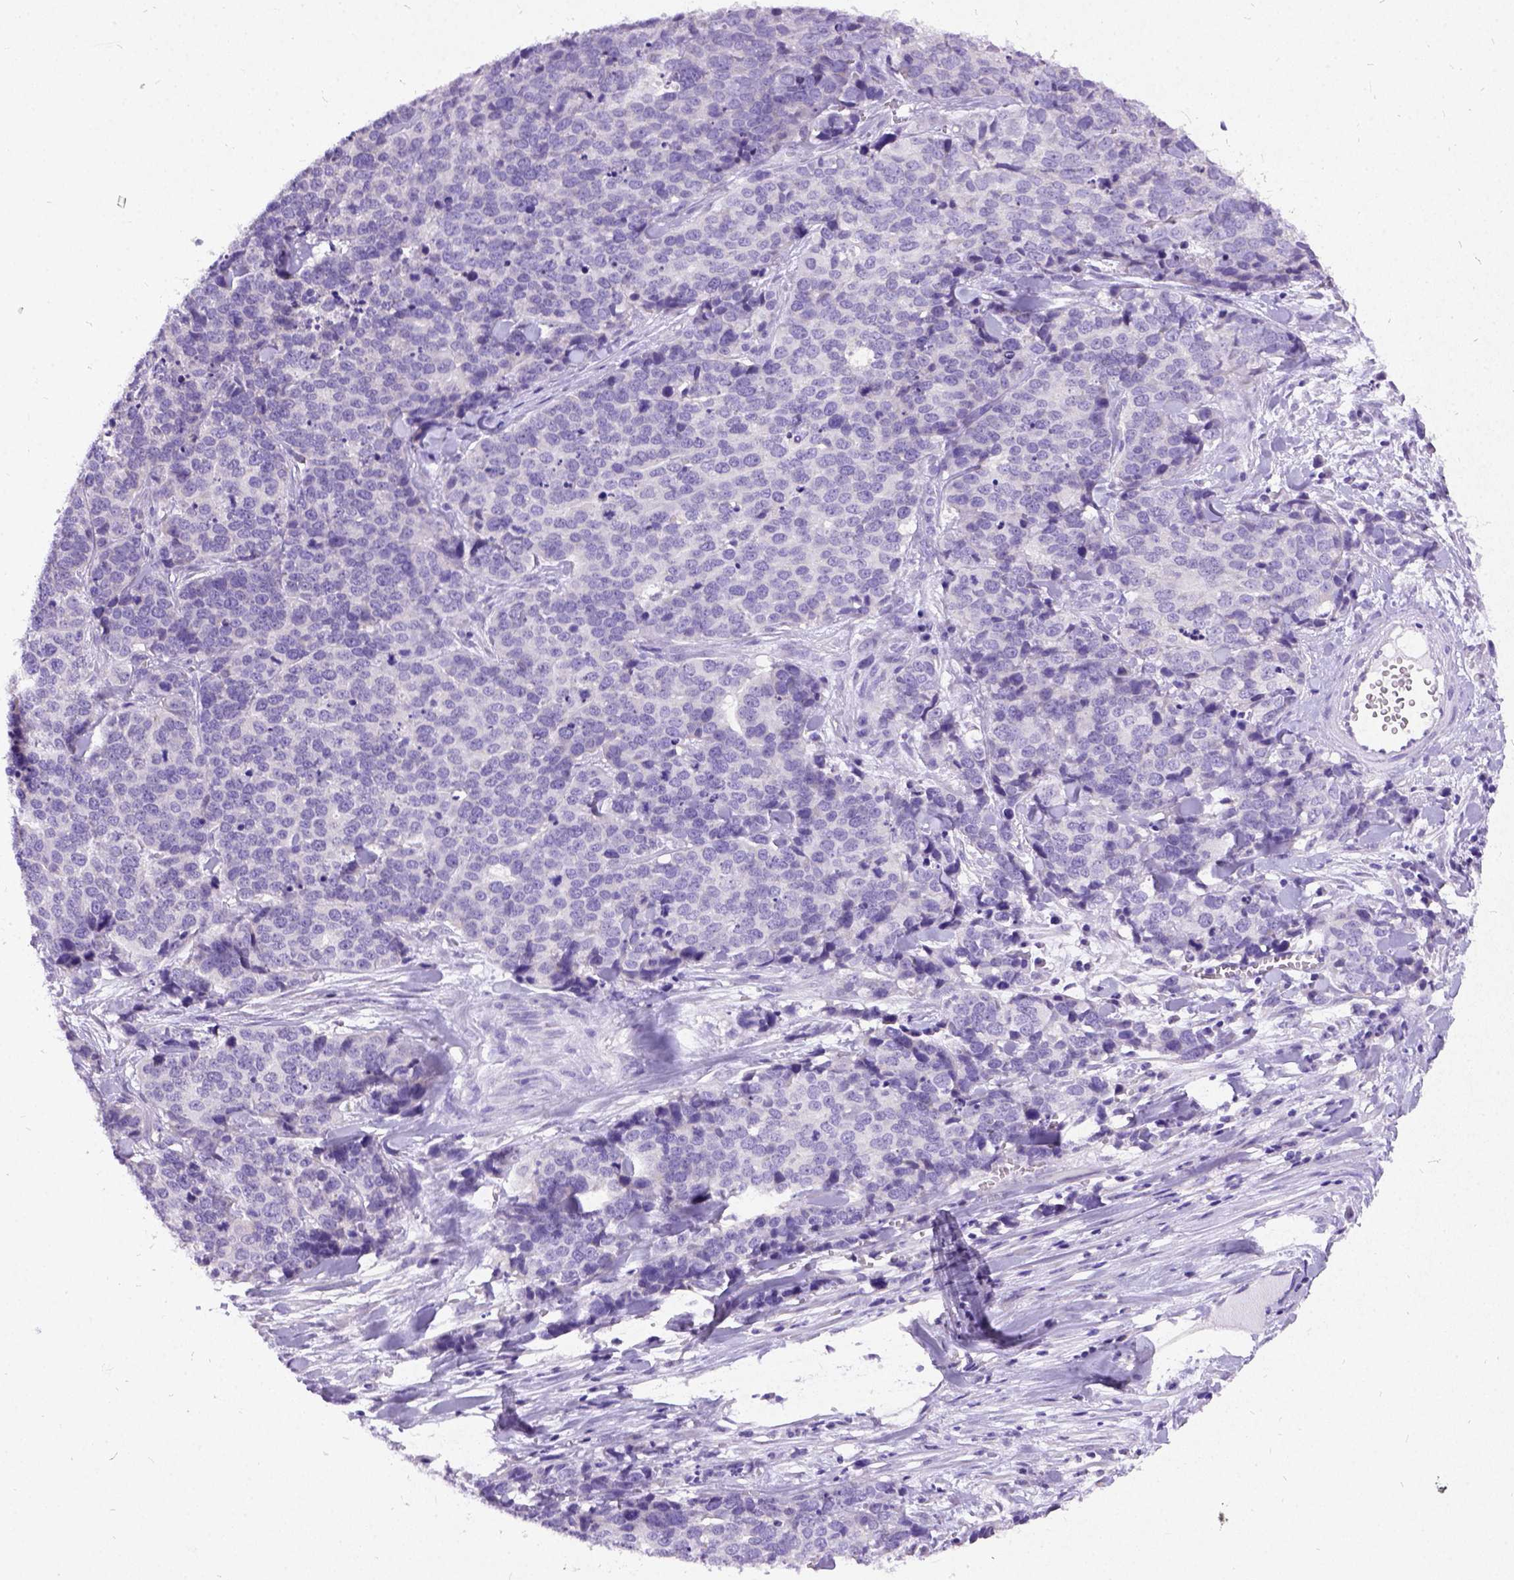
{"staining": {"intensity": "negative", "quantity": "none", "location": "none"}, "tissue": "ovarian cancer", "cell_type": "Tumor cells", "image_type": "cancer", "snomed": [{"axis": "morphology", "description": "Carcinoma, endometroid"}, {"axis": "topography", "description": "Ovary"}], "caption": "This is an immunohistochemistry micrograph of human ovarian endometroid carcinoma. There is no expression in tumor cells.", "gene": "NEUROD4", "patient": {"sex": "female", "age": 65}}